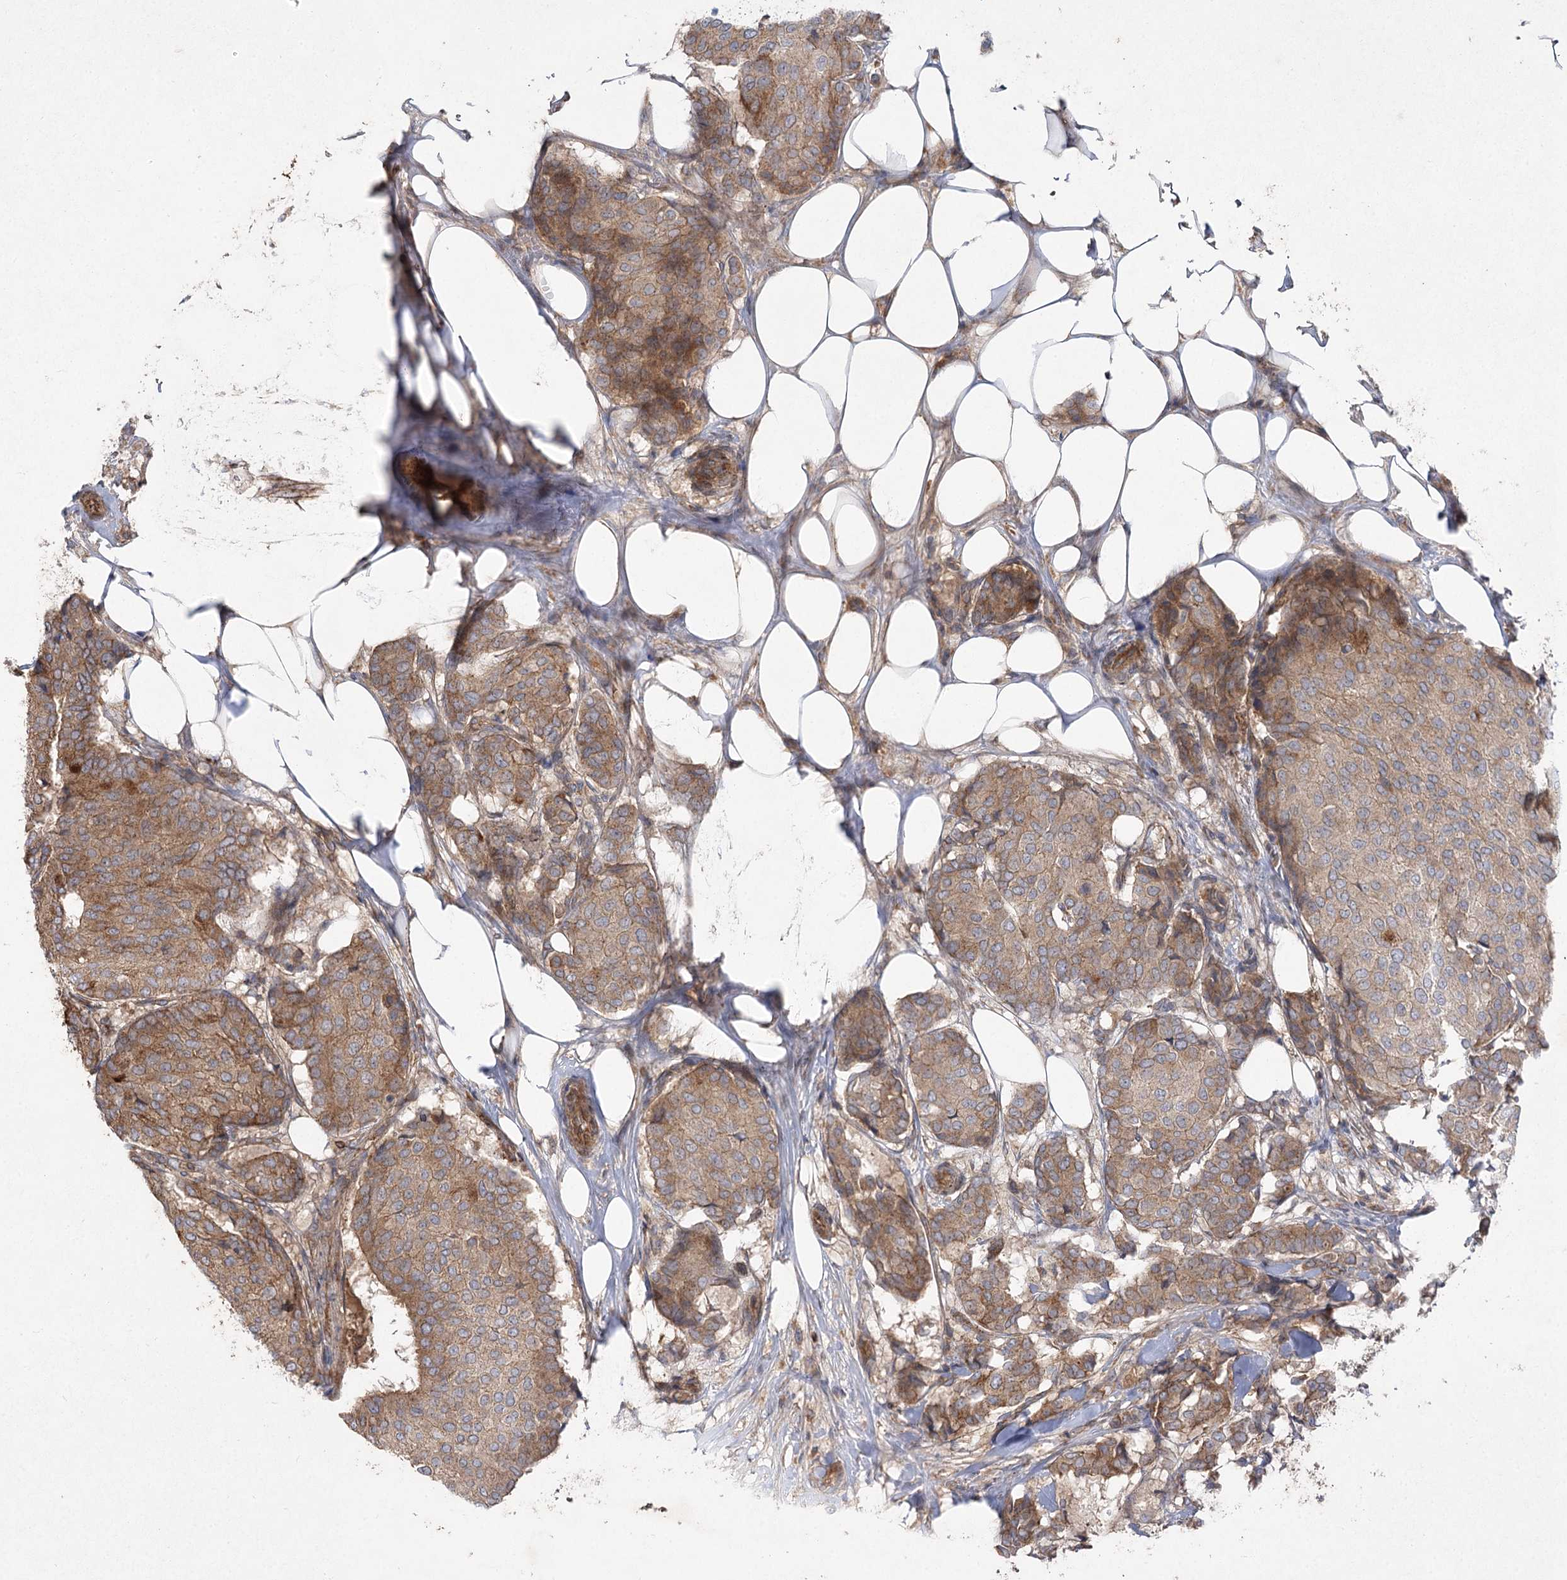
{"staining": {"intensity": "moderate", "quantity": ">75%", "location": "cytoplasmic/membranous"}, "tissue": "breast cancer", "cell_type": "Tumor cells", "image_type": "cancer", "snomed": [{"axis": "morphology", "description": "Duct carcinoma"}, {"axis": "topography", "description": "Breast"}], "caption": "Brown immunohistochemical staining in human intraductal carcinoma (breast) shows moderate cytoplasmic/membranous staining in approximately >75% of tumor cells.", "gene": "KIAA0825", "patient": {"sex": "female", "age": 75}}